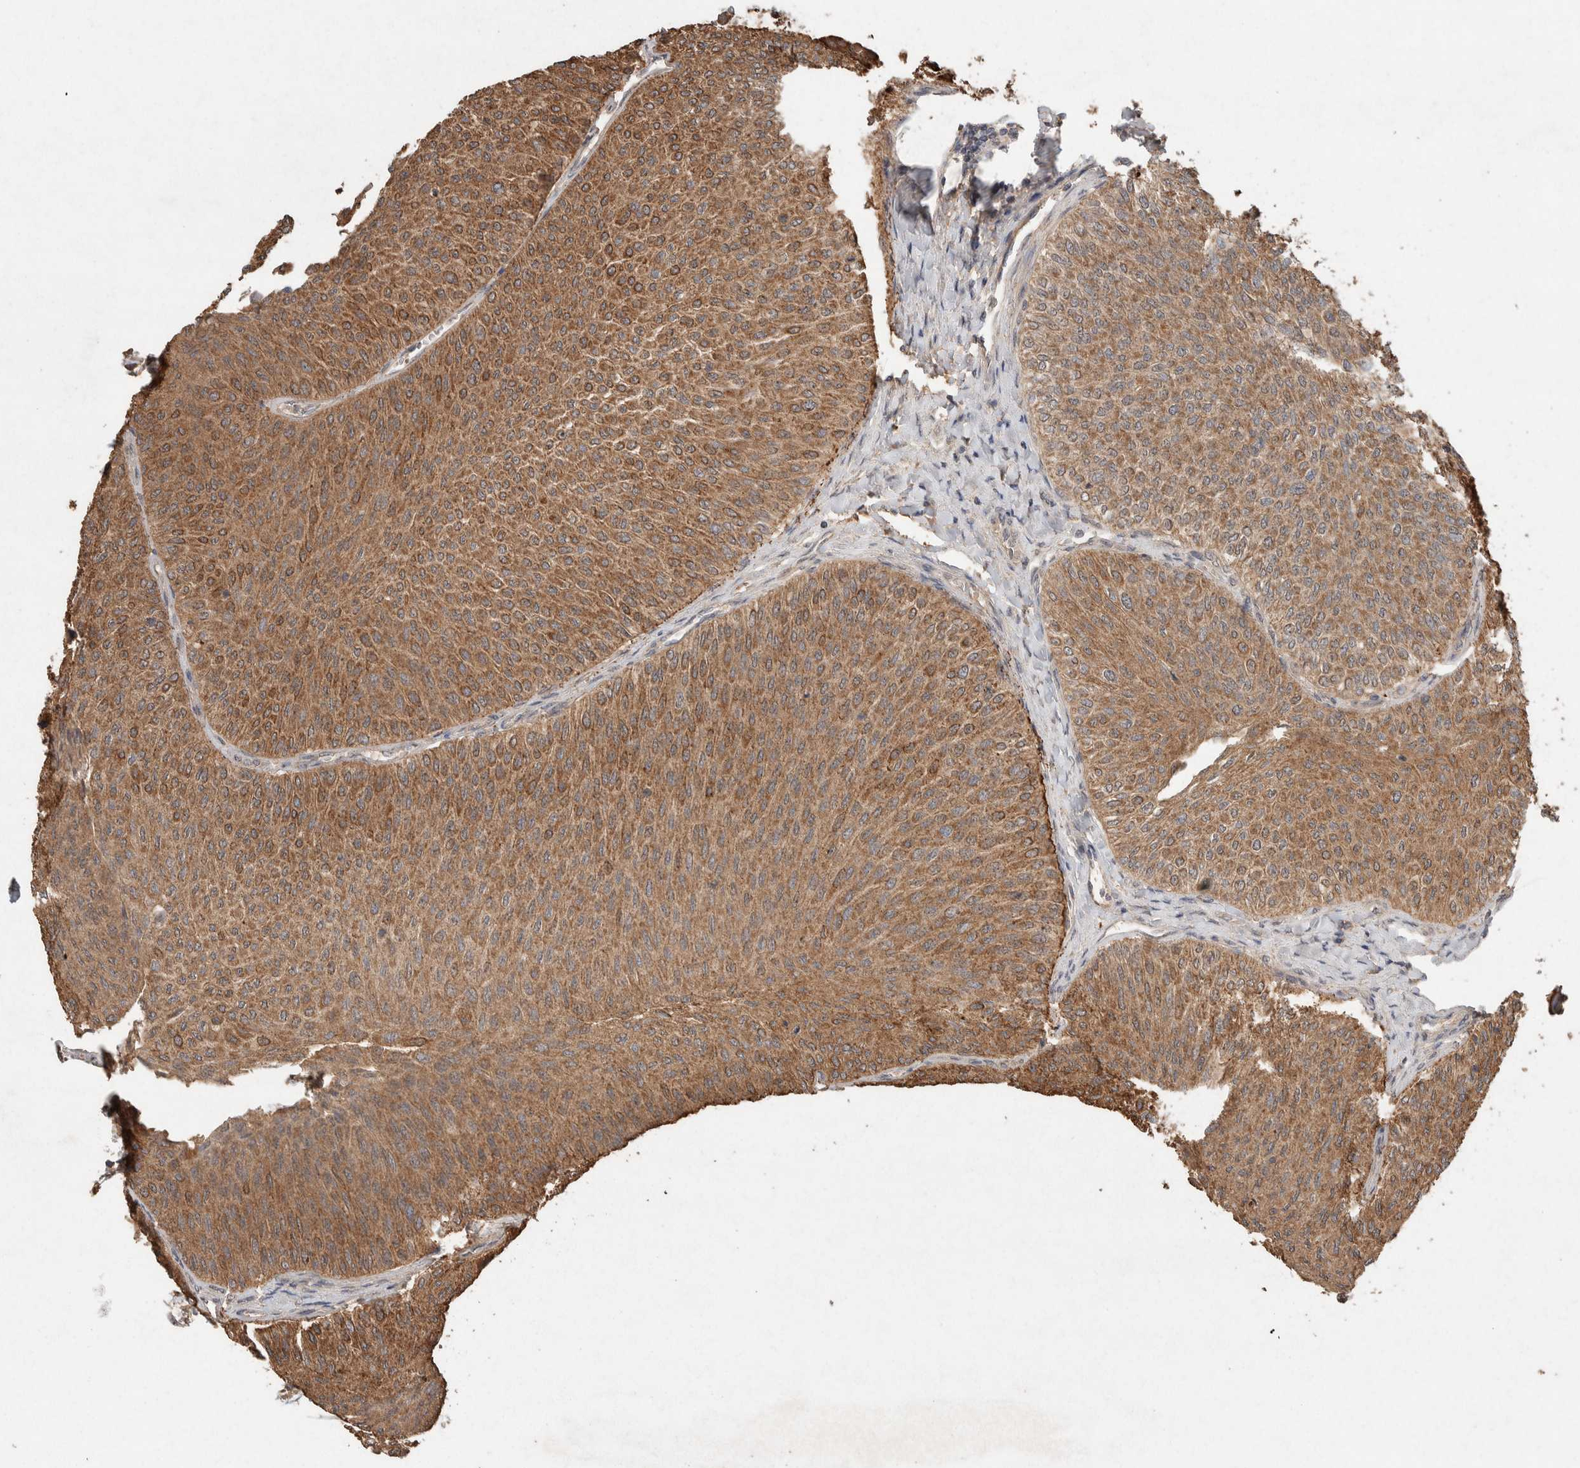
{"staining": {"intensity": "moderate", "quantity": ">75%", "location": "cytoplasmic/membranous"}, "tissue": "urothelial cancer", "cell_type": "Tumor cells", "image_type": "cancer", "snomed": [{"axis": "morphology", "description": "Urothelial carcinoma, Low grade"}, {"axis": "topography", "description": "Urinary bladder"}], "caption": "IHC (DAB (3,3'-diaminobenzidine)) staining of human urothelial cancer shows moderate cytoplasmic/membranous protein expression in about >75% of tumor cells.", "gene": "KCNJ5", "patient": {"sex": "male", "age": 78}}